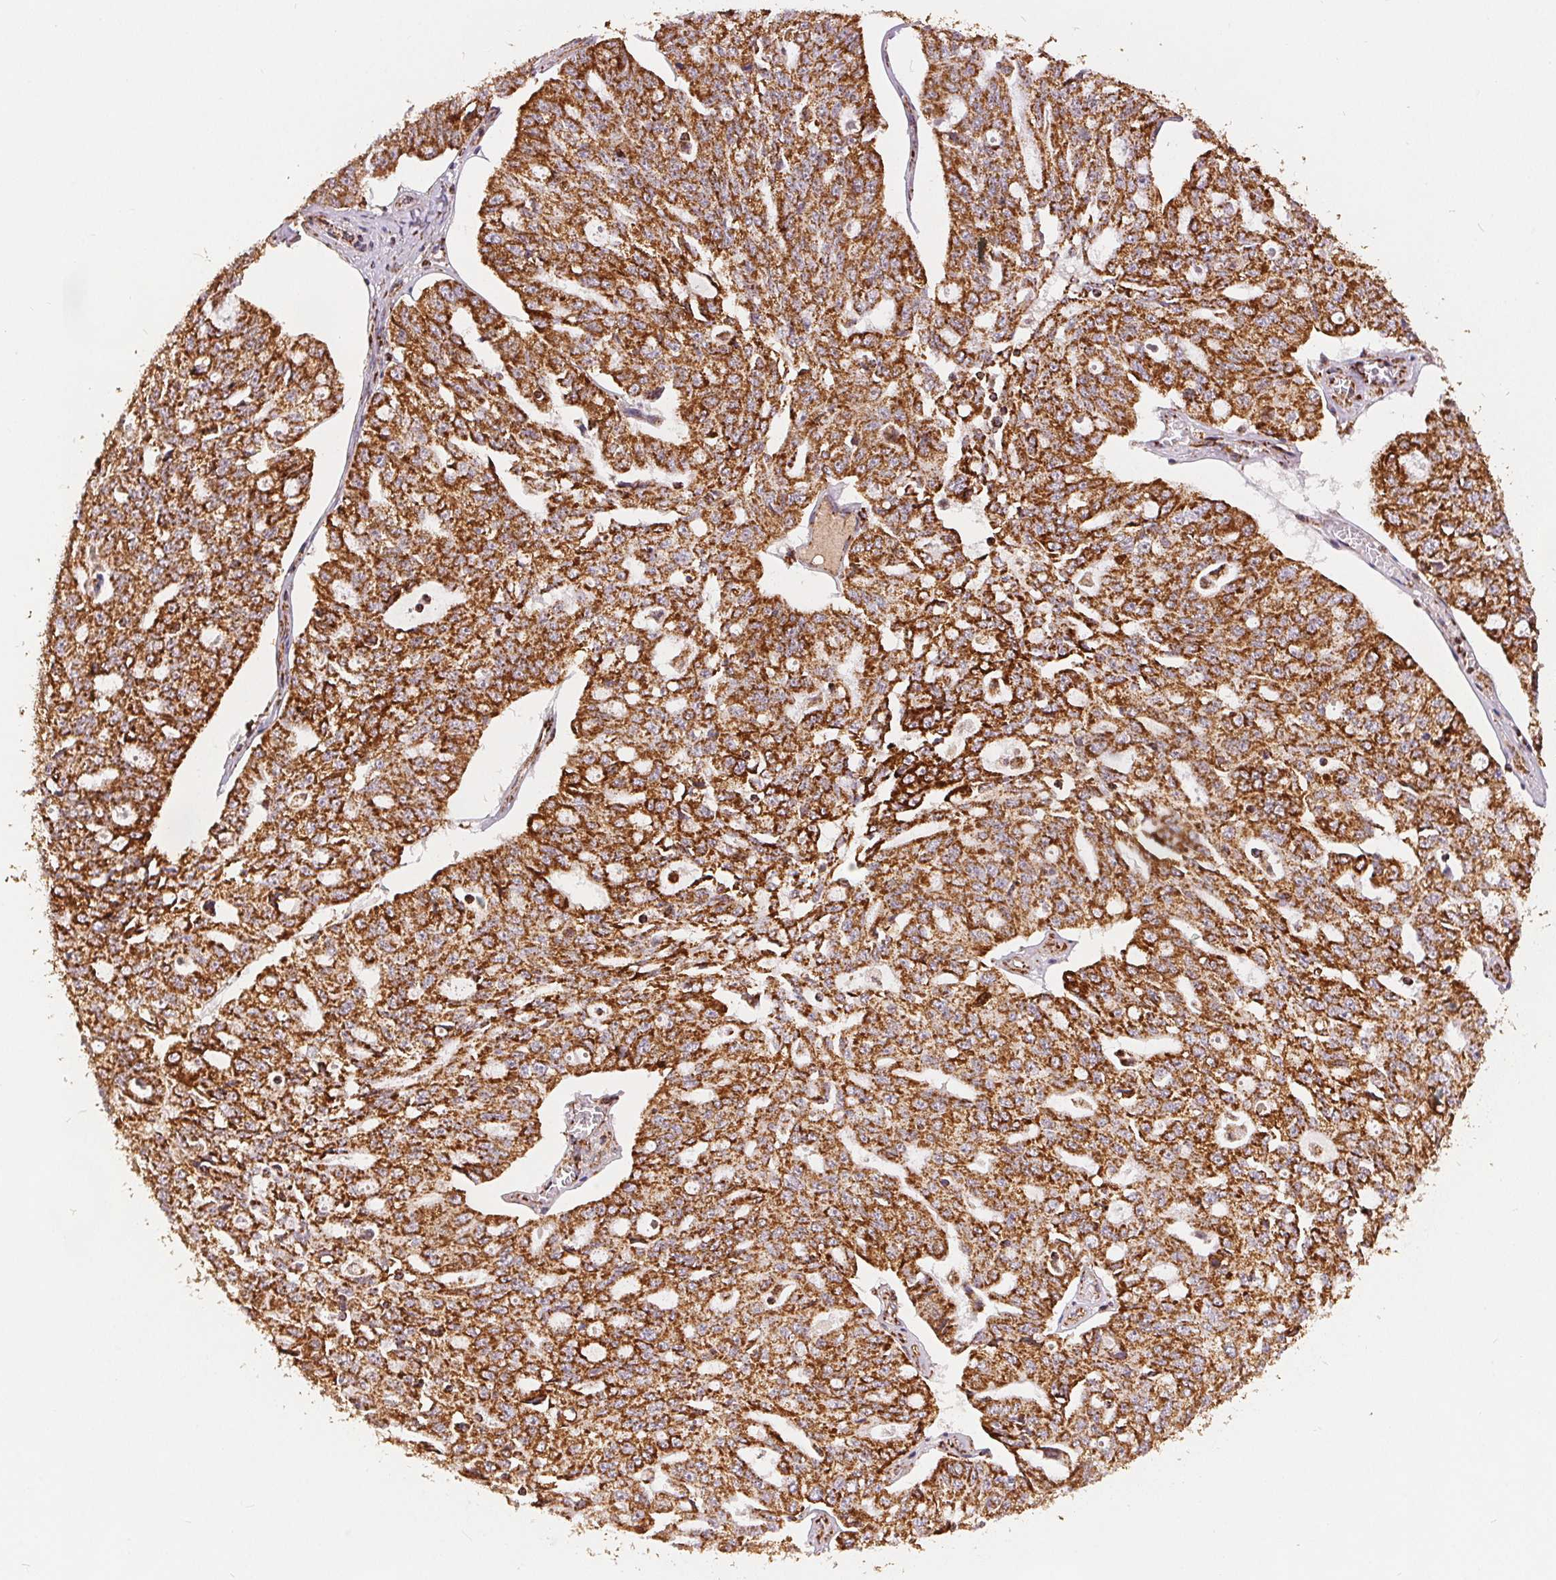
{"staining": {"intensity": "moderate", "quantity": ">75%", "location": "cytoplasmic/membranous"}, "tissue": "ovarian cancer", "cell_type": "Tumor cells", "image_type": "cancer", "snomed": [{"axis": "morphology", "description": "Carcinoma, endometroid"}, {"axis": "topography", "description": "Ovary"}], "caption": "The immunohistochemical stain labels moderate cytoplasmic/membranous staining in tumor cells of ovarian cancer tissue. (DAB IHC with brightfield microscopy, high magnification).", "gene": "SDHB", "patient": {"sex": "female", "age": 65}}